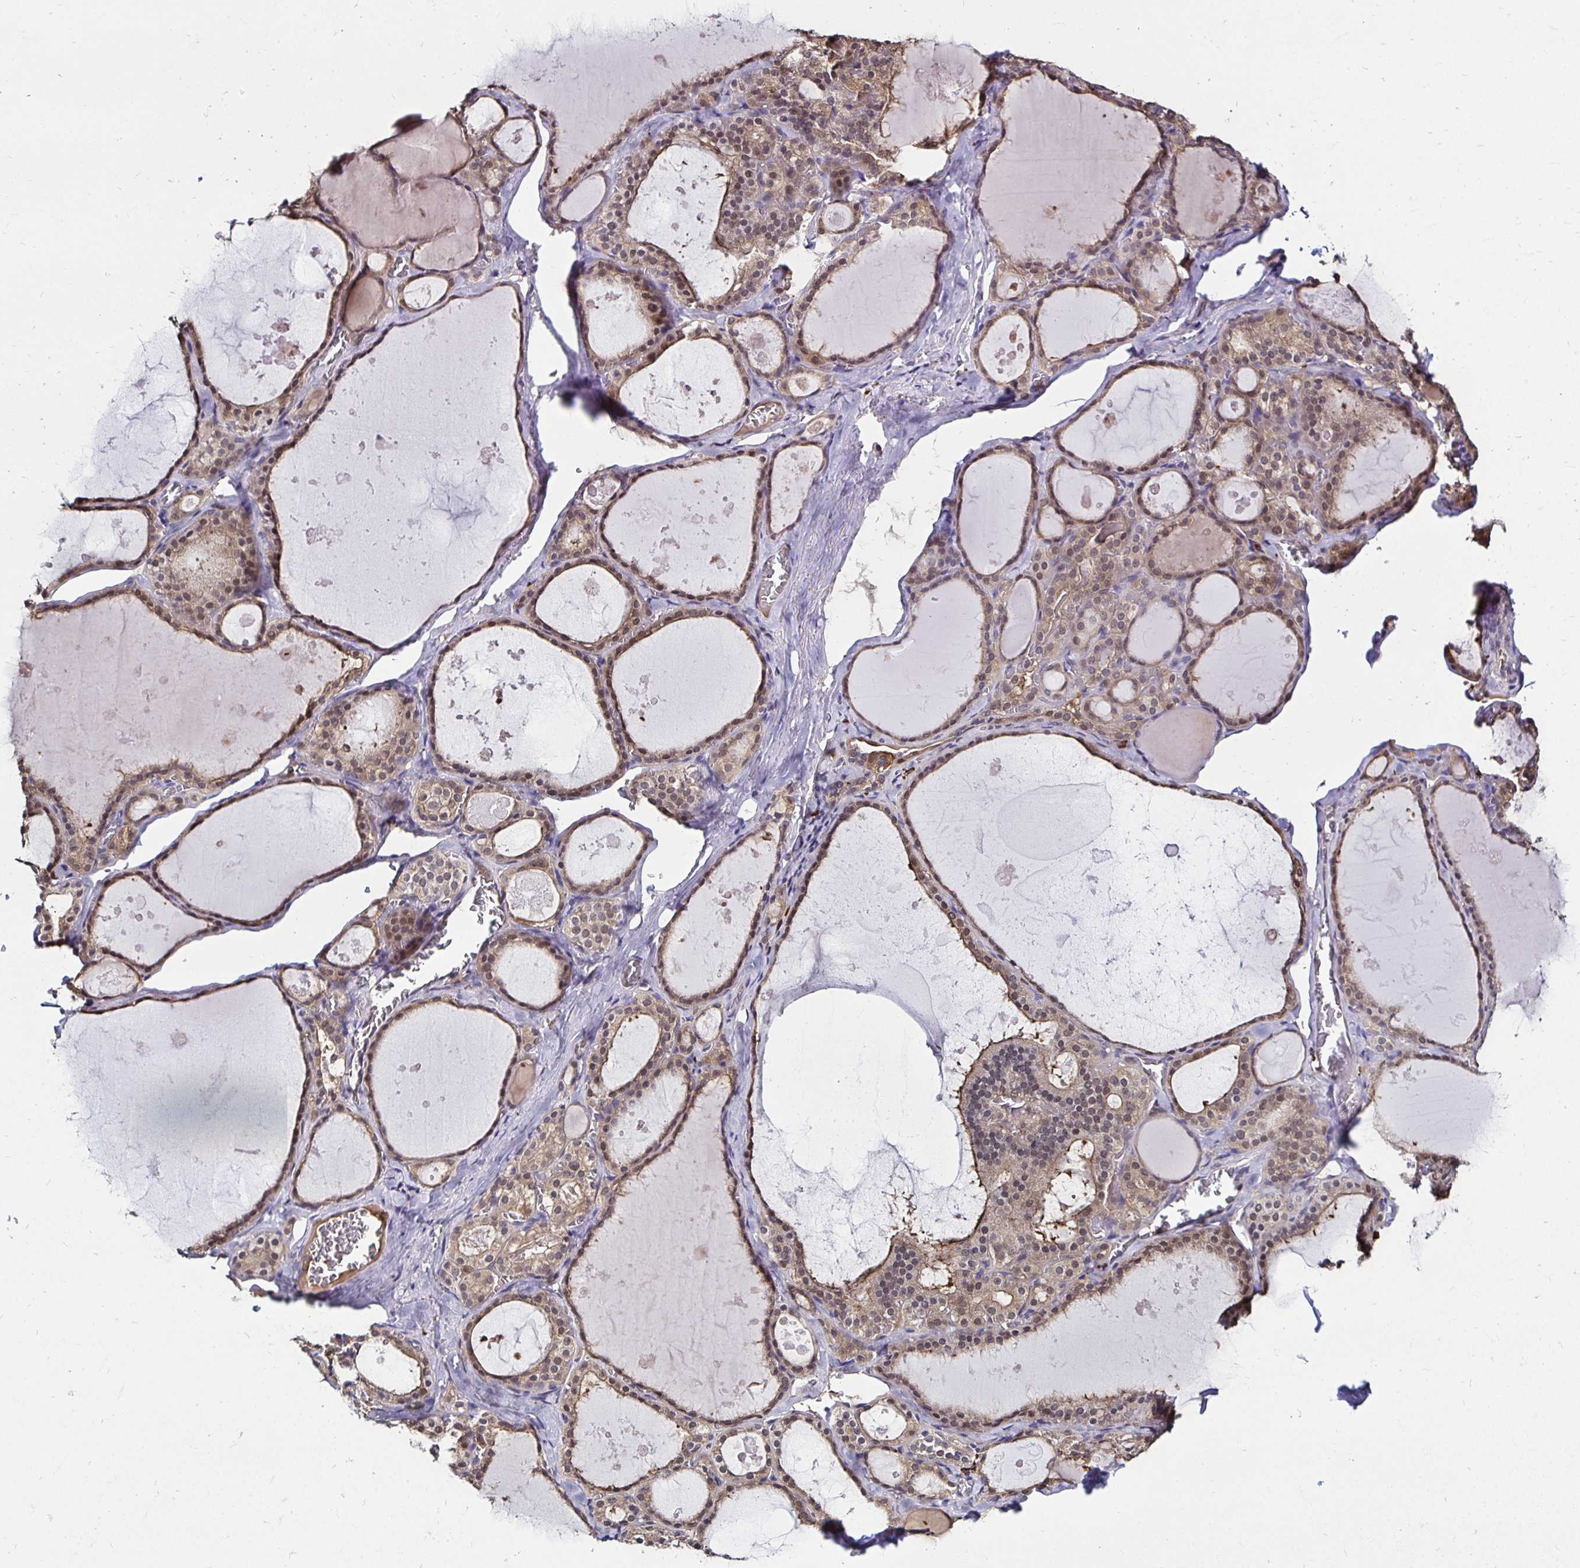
{"staining": {"intensity": "weak", "quantity": "25%-75%", "location": "cytoplasmic/membranous,nuclear"}, "tissue": "thyroid gland", "cell_type": "Glandular cells", "image_type": "normal", "snomed": [{"axis": "morphology", "description": "Normal tissue, NOS"}, {"axis": "topography", "description": "Thyroid gland"}], "caption": "High-power microscopy captured an immunohistochemistry (IHC) histopathology image of unremarkable thyroid gland, revealing weak cytoplasmic/membranous,nuclear staining in approximately 25%-75% of glandular cells.", "gene": "TXN", "patient": {"sex": "male", "age": 56}}